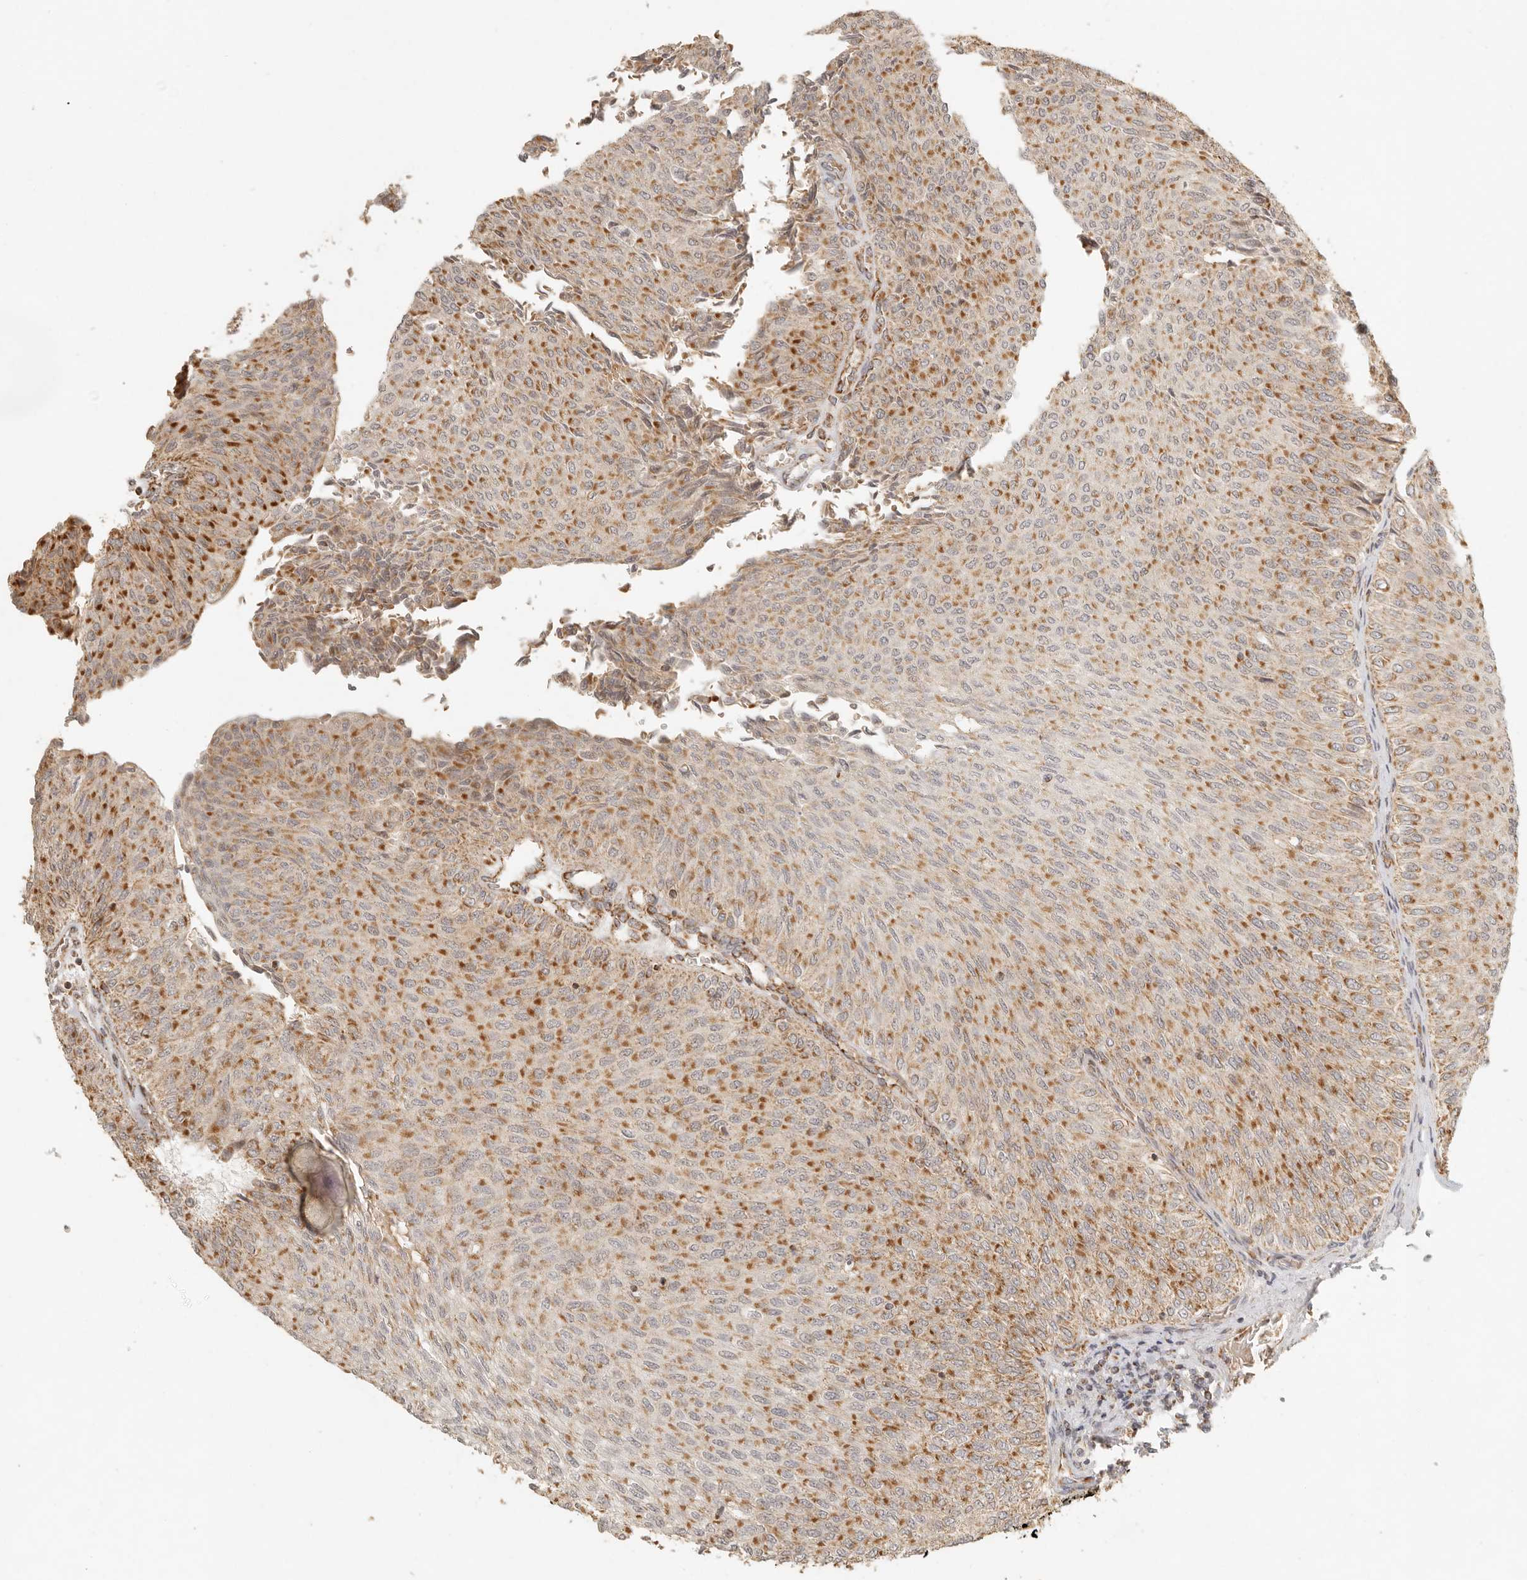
{"staining": {"intensity": "moderate", "quantity": ">75%", "location": "cytoplasmic/membranous"}, "tissue": "urothelial cancer", "cell_type": "Tumor cells", "image_type": "cancer", "snomed": [{"axis": "morphology", "description": "Urothelial carcinoma, Low grade"}, {"axis": "topography", "description": "Urinary bladder"}], "caption": "Moderate cytoplasmic/membranous protein expression is present in about >75% of tumor cells in urothelial carcinoma (low-grade). (IHC, brightfield microscopy, high magnification).", "gene": "MRPL55", "patient": {"sex": "male", "age": 78}}